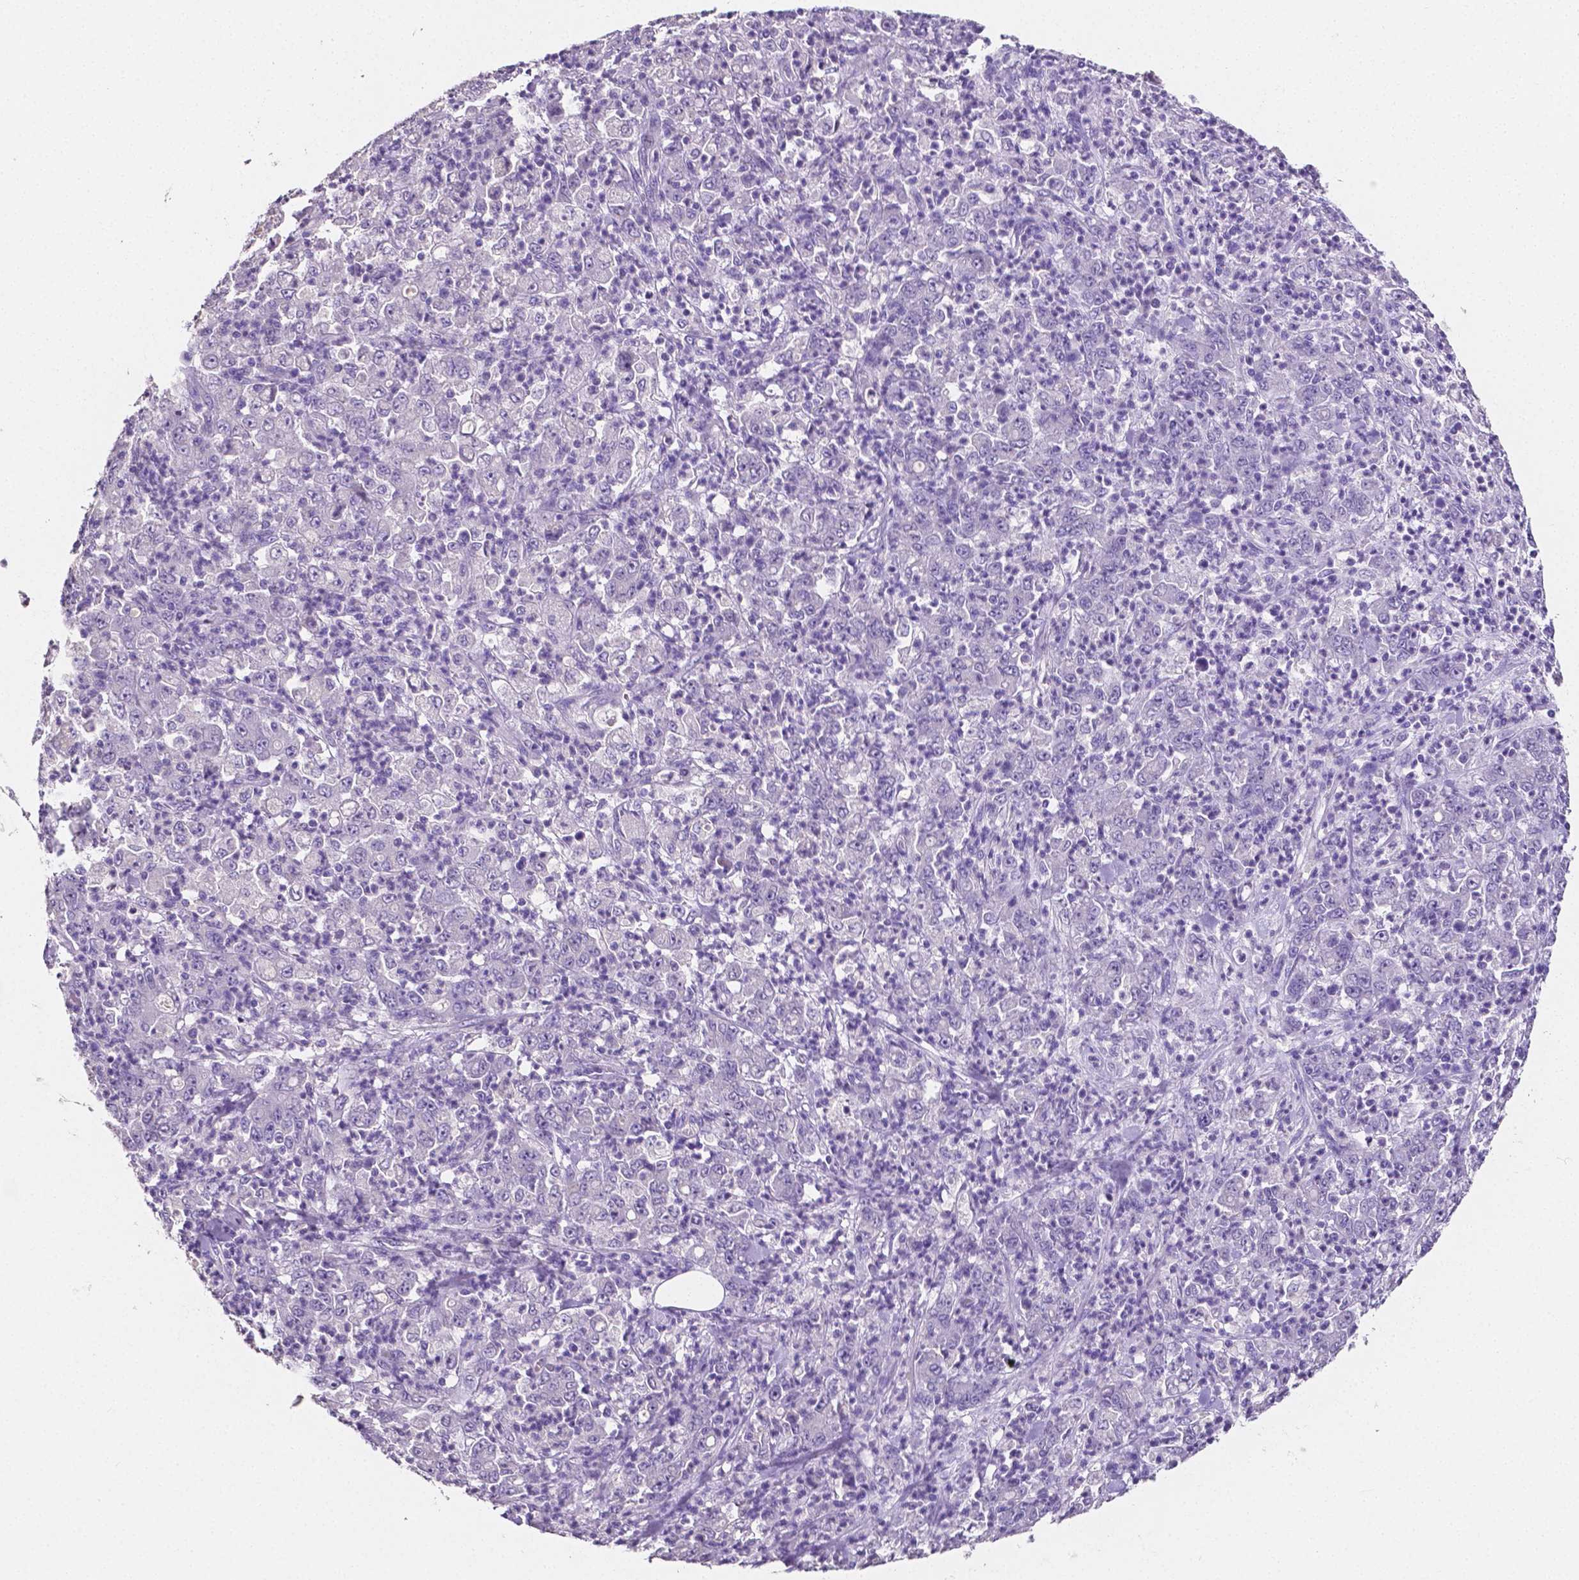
{"staining": {"intensity": "negative", "quantity": "none", "location": "none"}, "tissue": "stomach cancer", "cell_type": "Tumor cells", "image_type": "cancer", "snomed": [{"axis": "morphology", "description": "Adenocarcinoma, NOS"}, {"axis": "topography", "description": "Stomach, lower"}], "caption": "Immunohistochemistry micrograph of neoplastic tissue: human stomach adenocarcinoma stained with DAB (3,3'-diaminobenzidine) shows no significant protein positivity in tumor cells.", "gene": "SLC22A2", "patient": {"sex": "female", "age": 71}}